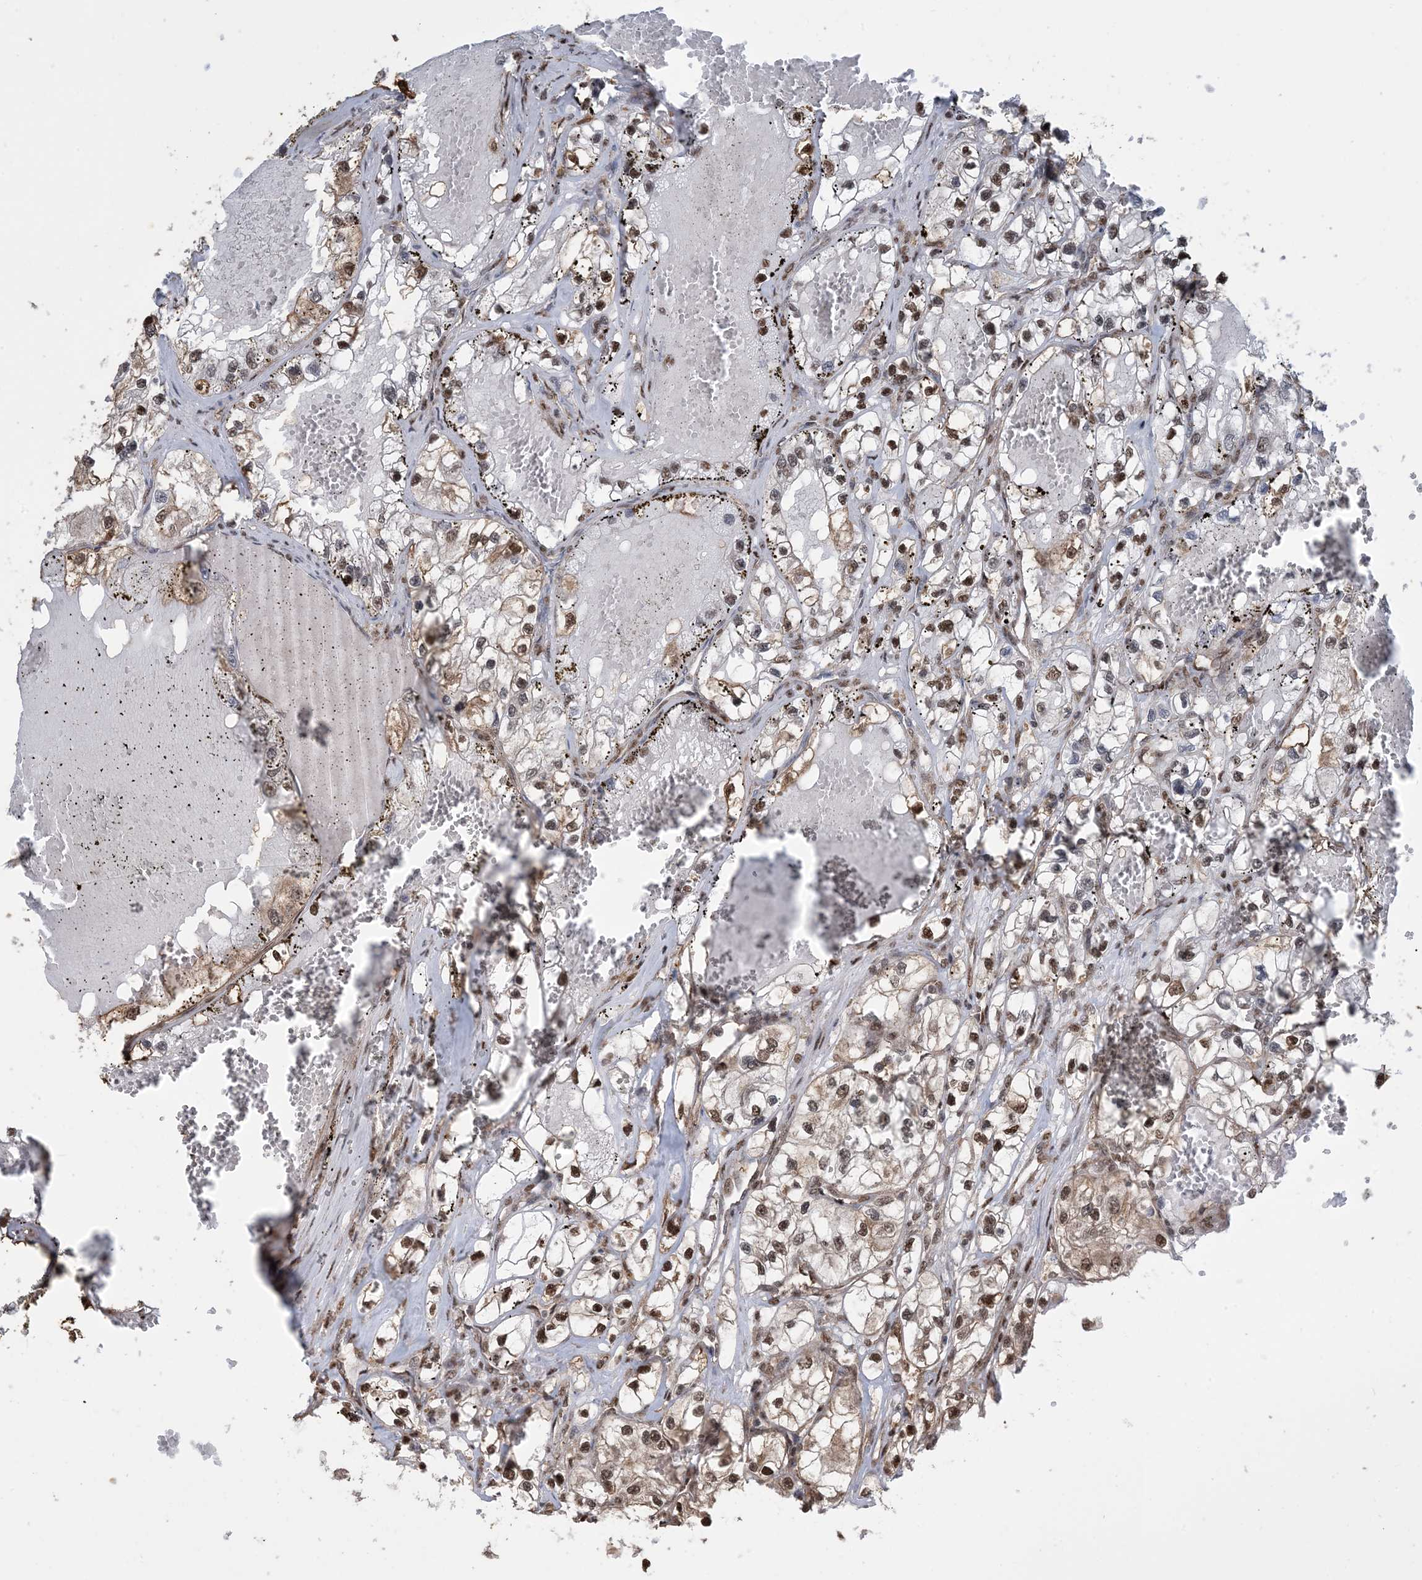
{"staining": {"intensity": "strong", "quantity": ">75%", "location": "cytoplasmic/membranous,nuclear"}, "tissue": "renal cancer", "cell_type": "Tumor cells", "image_type": "cancer", "snomed": [{"axis": "morphology", "description": "Adenocarcinoma, NOS"}, {"axis": "topography", "description": "Kidney"}], "caption": "The photomicrograph reveals immunohistochemical staining of renal cancer. There is strong cytoplasmic/membranous and nuclear staining is seen in about >75% of tumor cells.", "gene": "HSPA1A", "patient": {"sex": "female", "age": 57}}